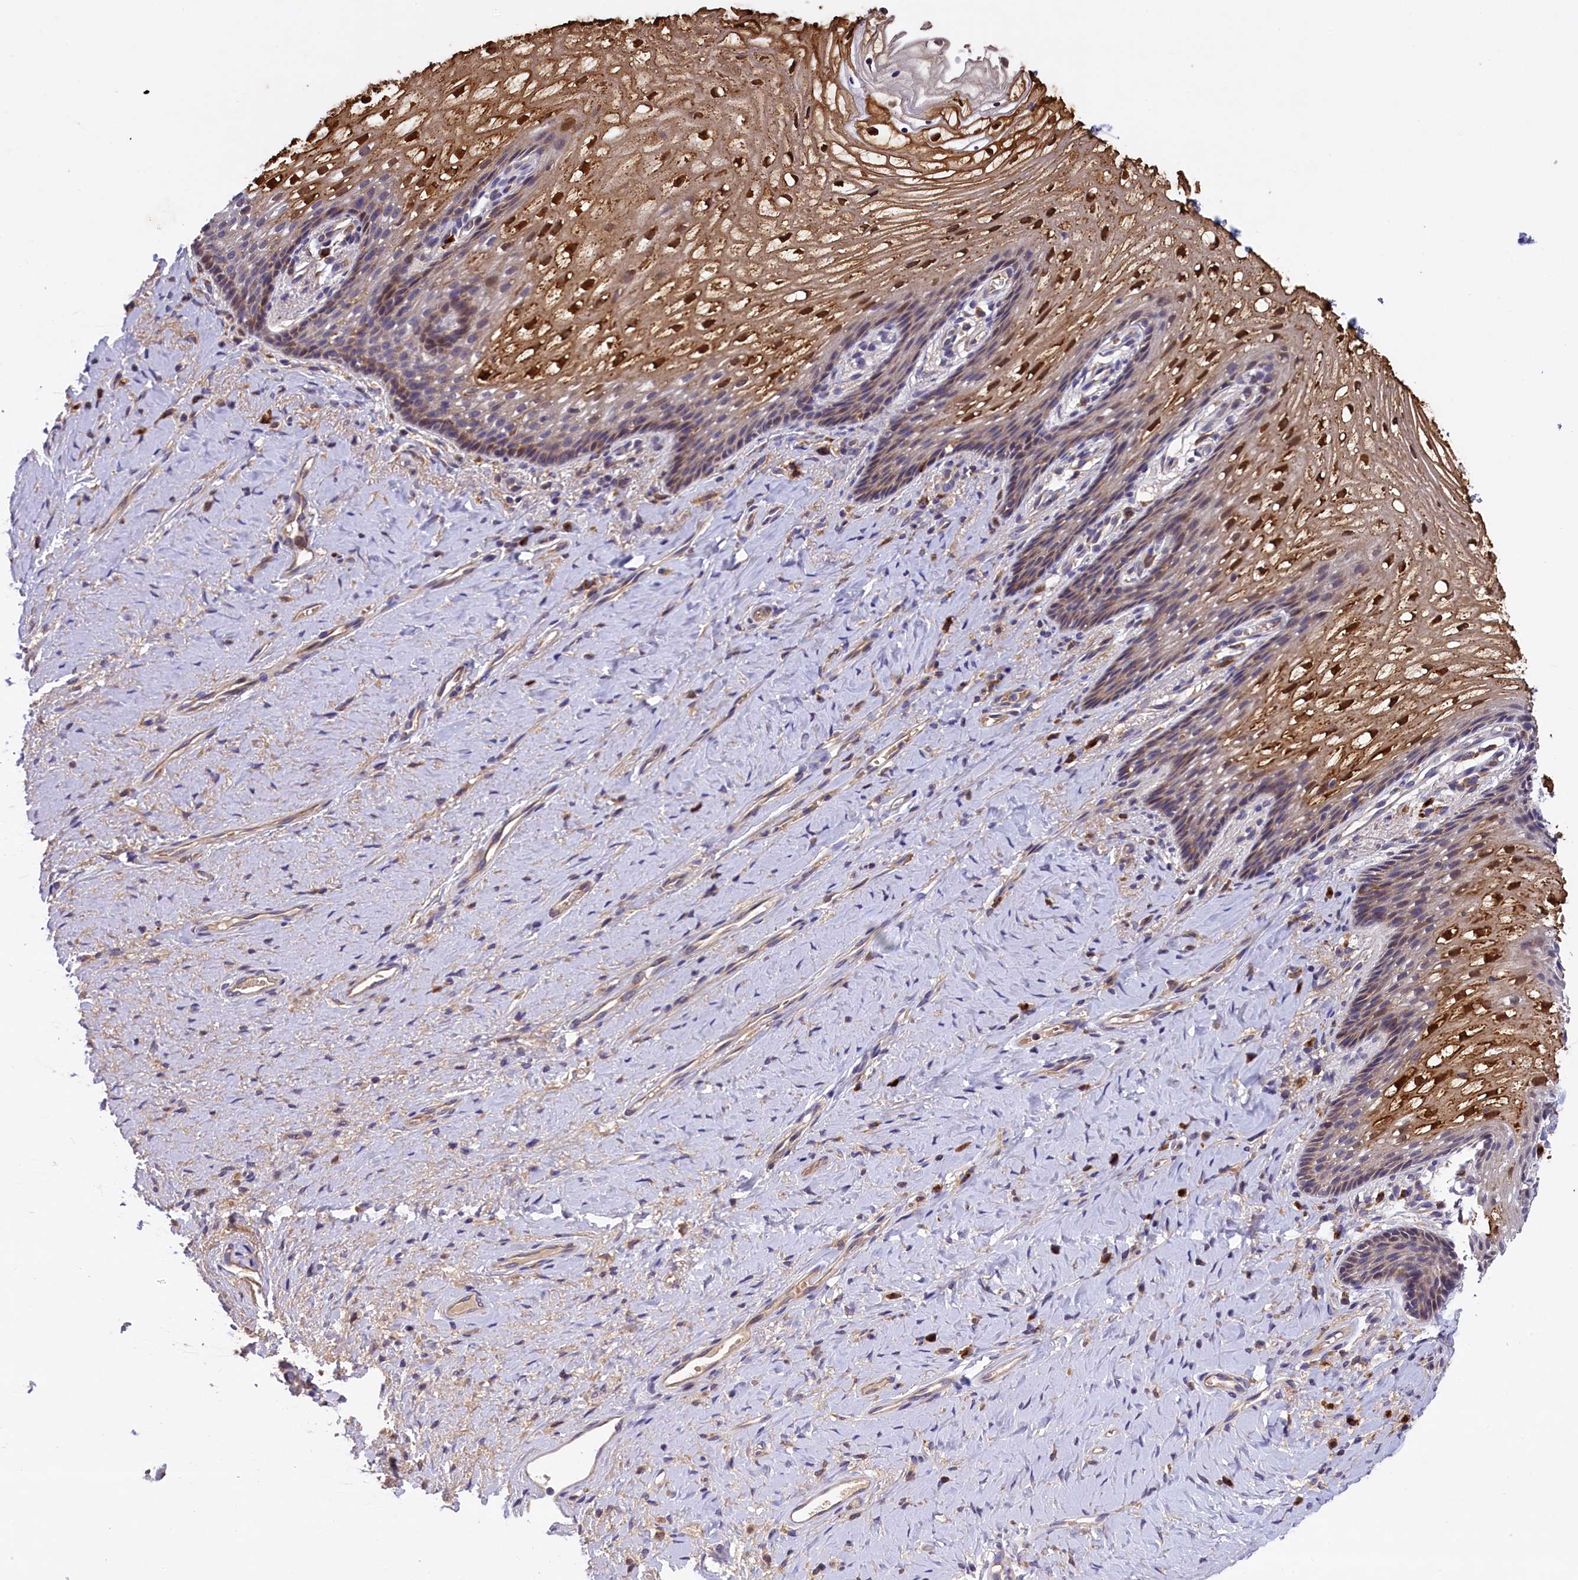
{"staining": {"intensity": "strong", "quantity": "<25%", "location": "cytoplasmic/membranous,nuclear"}, "tissue": "vagina", "cell_type": "Squamous epithelial cells", "image_type": "normal", "snomed": [{"axis": "morphology", "description": "Normal tissue, NOS"}, {"axis": "topography", "description": "Vagina"}], "caption": "High-magnification brightfield microscopy of unremarkable vagina stained with DAB (3,3'-diaminobenzidine) (brown) and counterstained with hematoxylin (blue). squamous epithelial cells exhibit strong cytoplasmic/membranous,nuclear staining is seen in approximately<25% of cells.", "gene": "NAIP", "patient": {"sex": "female", "age": 60}}